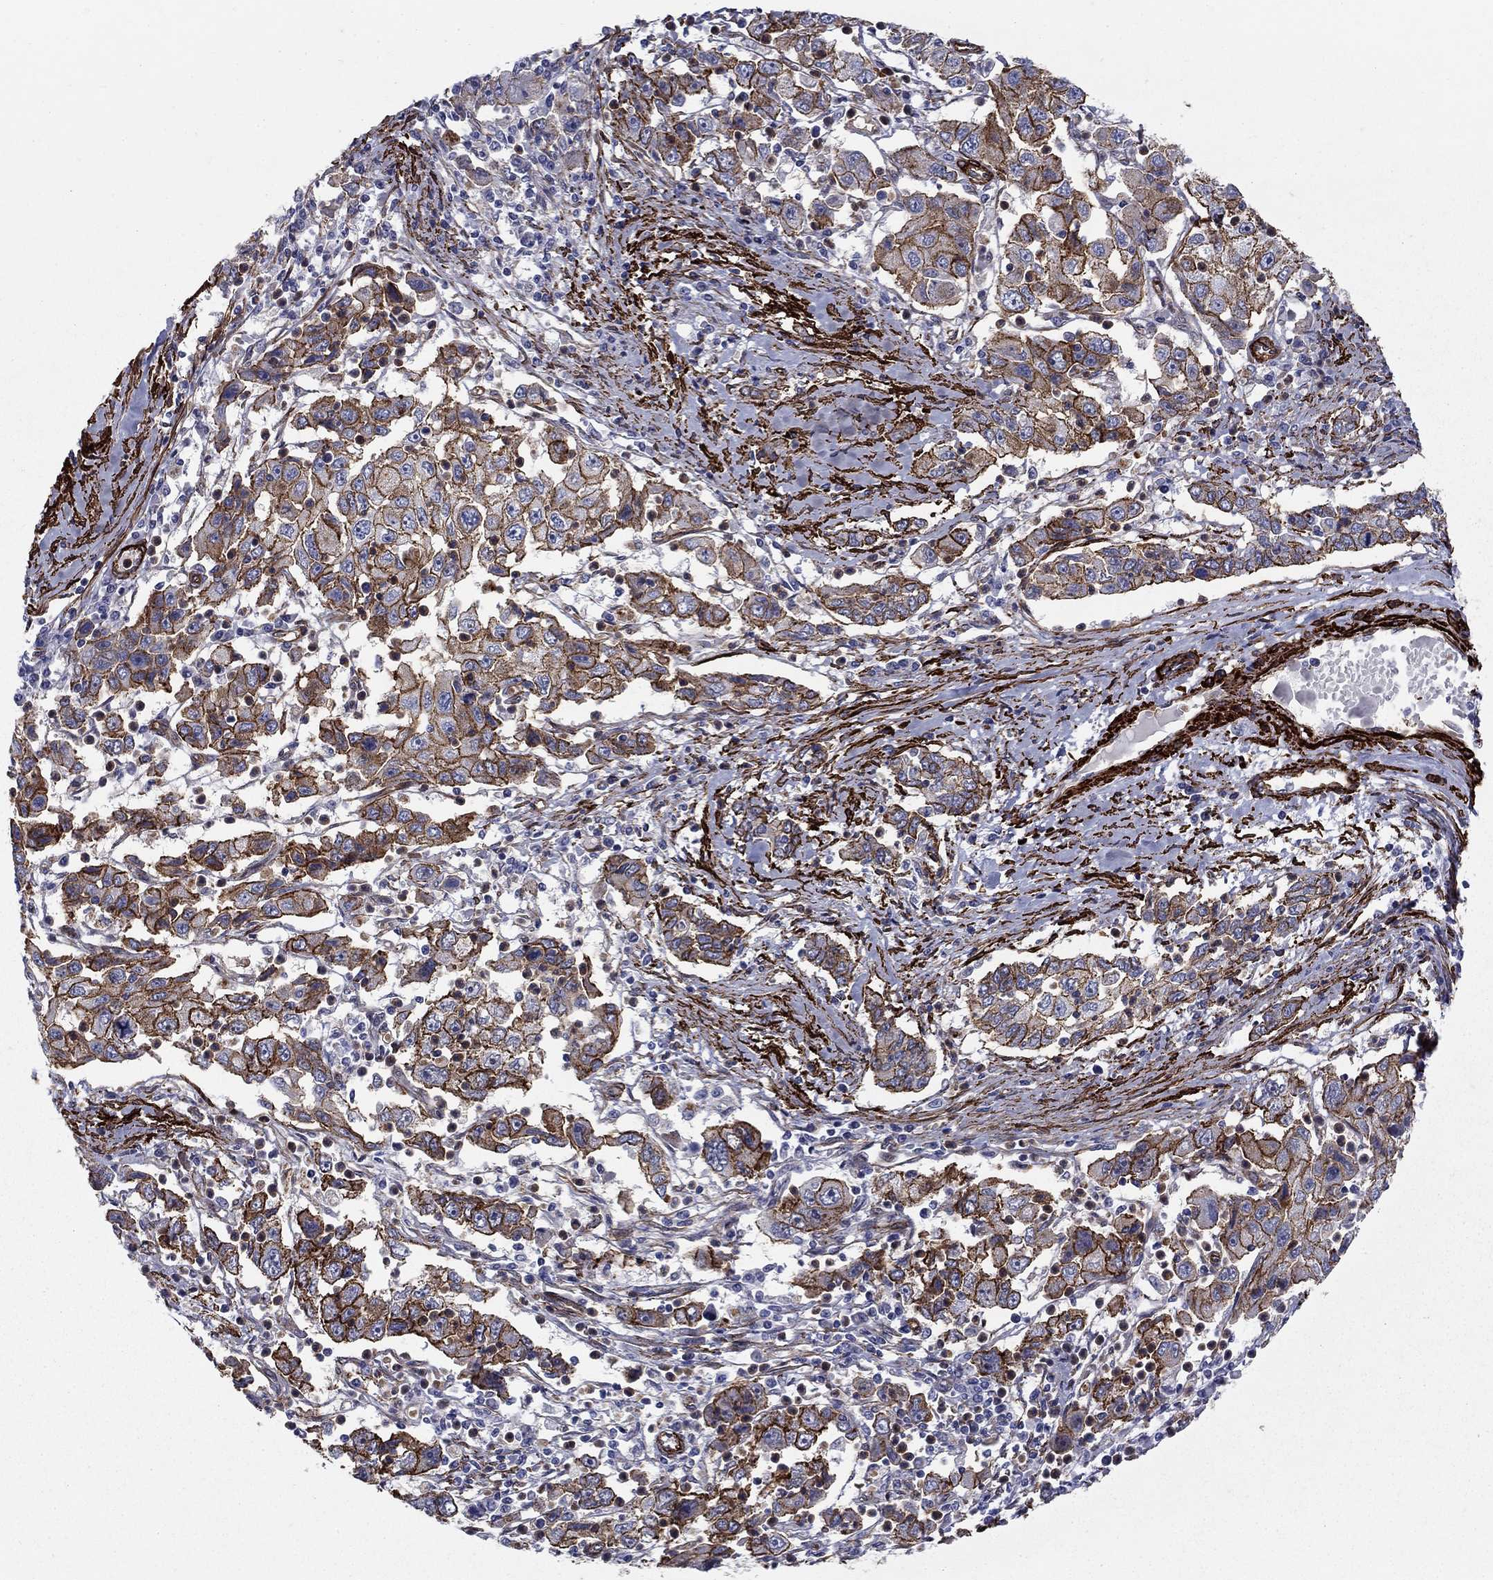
{"staining": {"intensity": "strong", "quantity": ">75%", "location": "cytoplasmic/membranous"}, "tissue": "cervical cancer", "cell_type": "Tumor cells", "image_type": "cancer", "snomed": [{"axis": "morphology", "description": "Squamous cell carcinoma, NOS"}, {"axis": "topography", "description": "Cervix"}], "caption": "This histopathology image shows cervical cancer (squamous cell carcinoma) stained with immunohistochemistry to label a protein in brown. The cytoplasmic/membranous of tumor cells show strong positivity for the protein. Nuclei are counter-stained blue.", "gene": "KRBA1", "patient": {"sex": "female", "age": 36}}